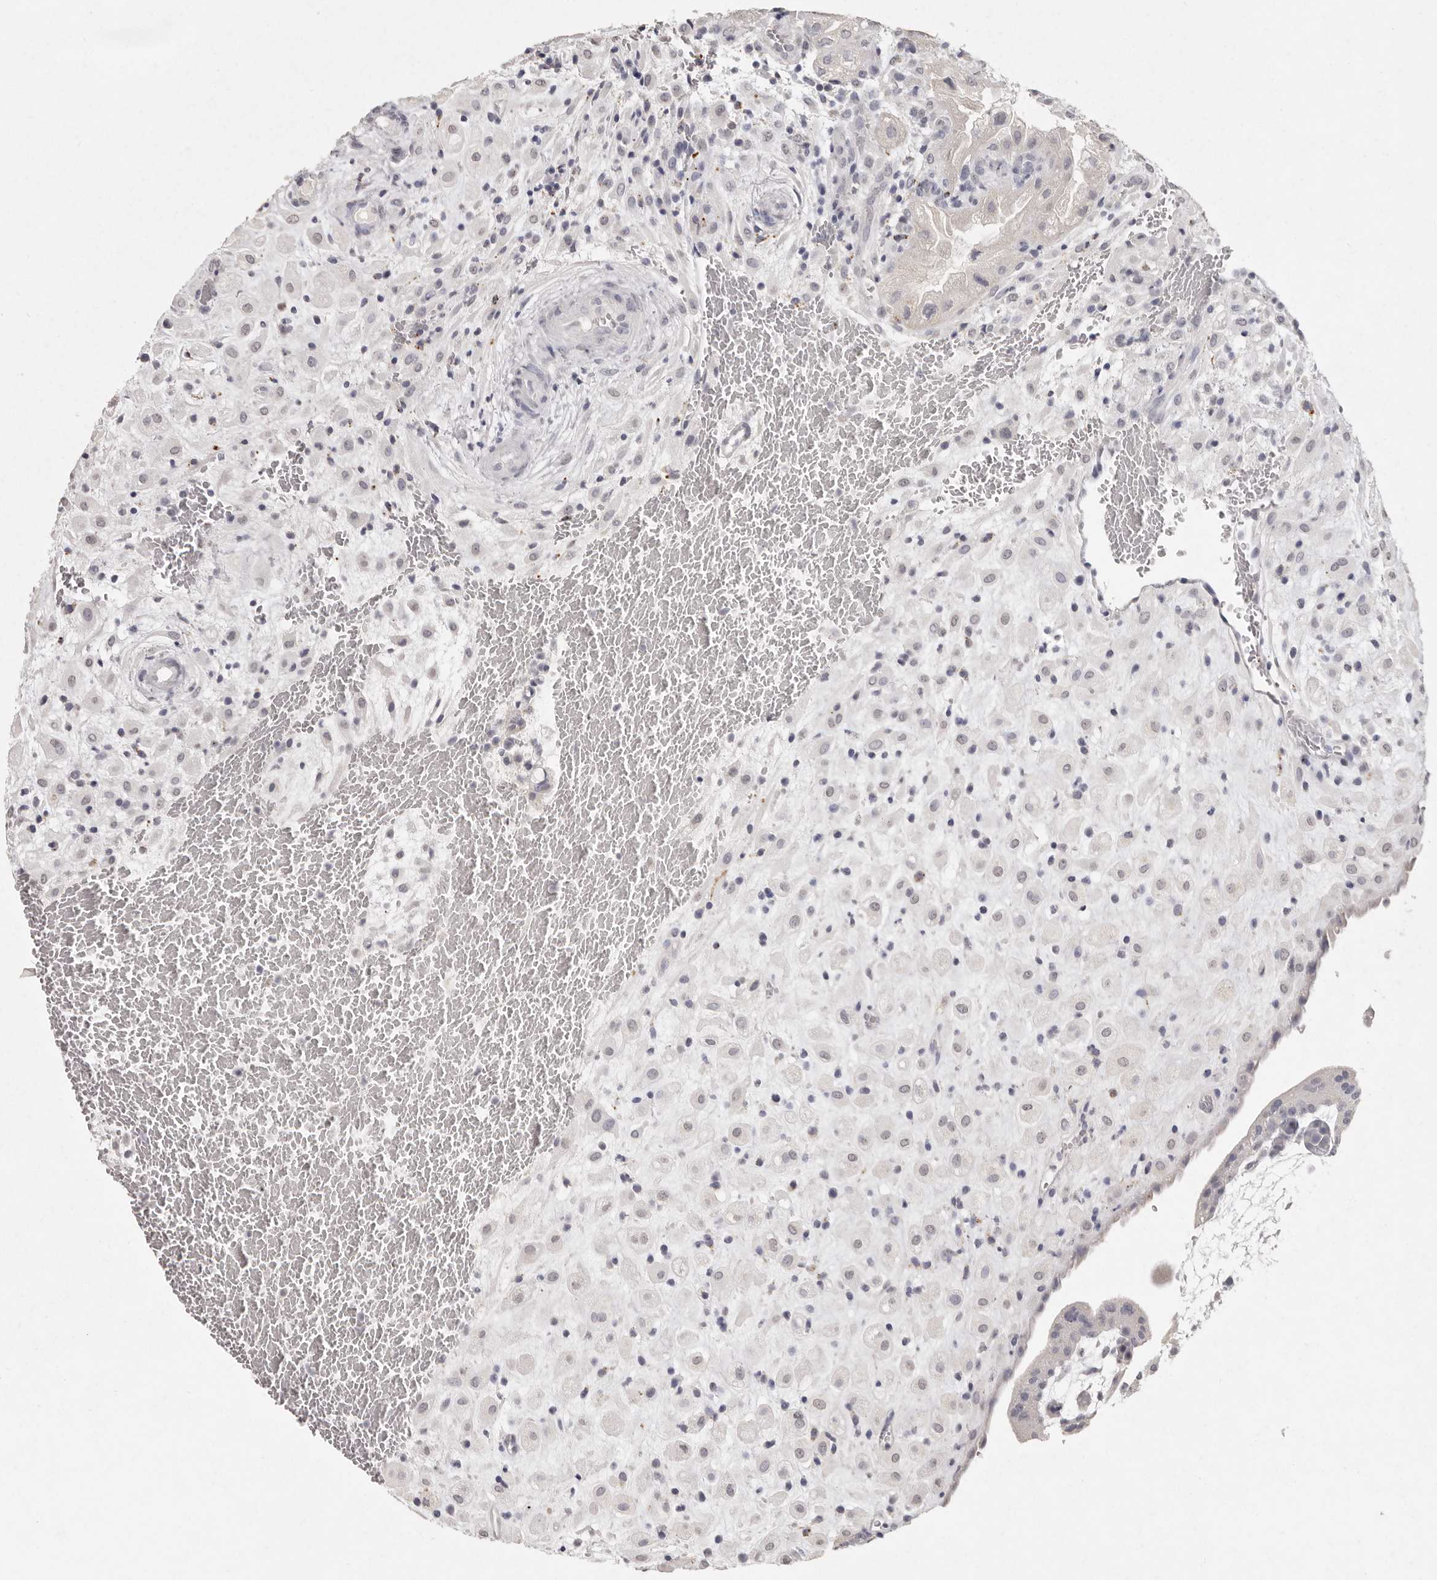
{"staining": {"intensity": "negative", "quantity": "none", "location": "none"}, "tissue": "placenta", "cell_type": "Decidual cells", "image_type": "normal", "snomed": [{"axis": "morphology", "description": "Normal tissue, NOS"}, {"axis": "topography", "description": "Placenta"}], "caption": "Histopathology image shows no protein positivity in decidual cells of benign placenta. (DAB immunohistochemistry with hematoxylin counter stain).", "gene": "FAM185A", "patient": {"sex": "female", "age": 35}}